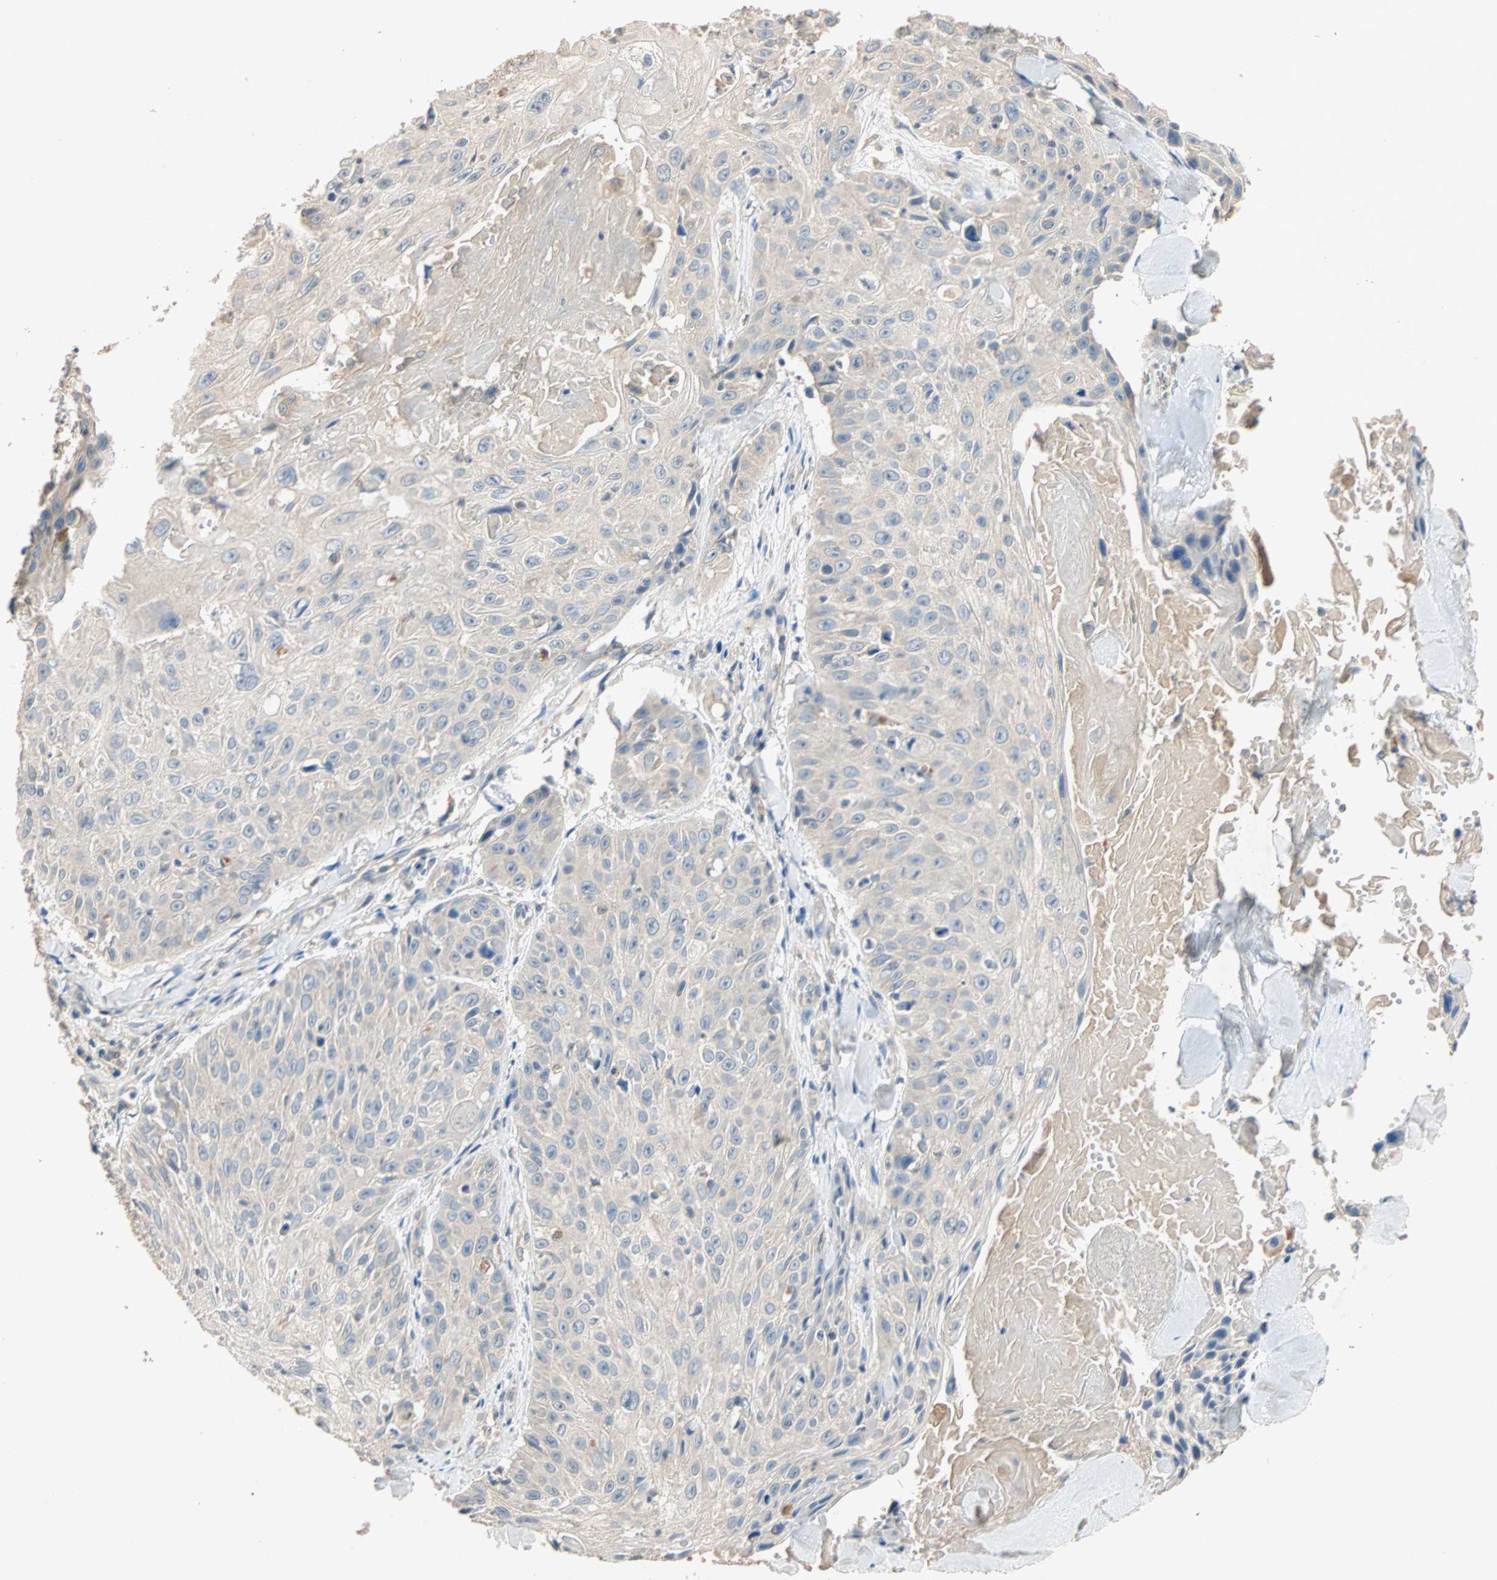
{"staining": {"intensity": "weak", "quantity": "25%-75%", "location": "cytoplasmic/membranous"}, "tissue": "skin cancer", "cell_type": "Tumor cells", "image_type": "cancer", "snomed": [{"axis": "morphology", "description": "Squamous cell carcinoma, NOS"}, {"axis": "topography", "description": "Skin"}], "caption": "Skin squamous cell carcinoma was stained to show a protein in brown. There is low levels of weak cytoplasmic/membranous positivity in approximately 25%-75% of tumor cells. (IHC, brightfield microscopy, high magnification).", "gene": "ADAP1", "patient": {"sex": "male", "age": 86}}